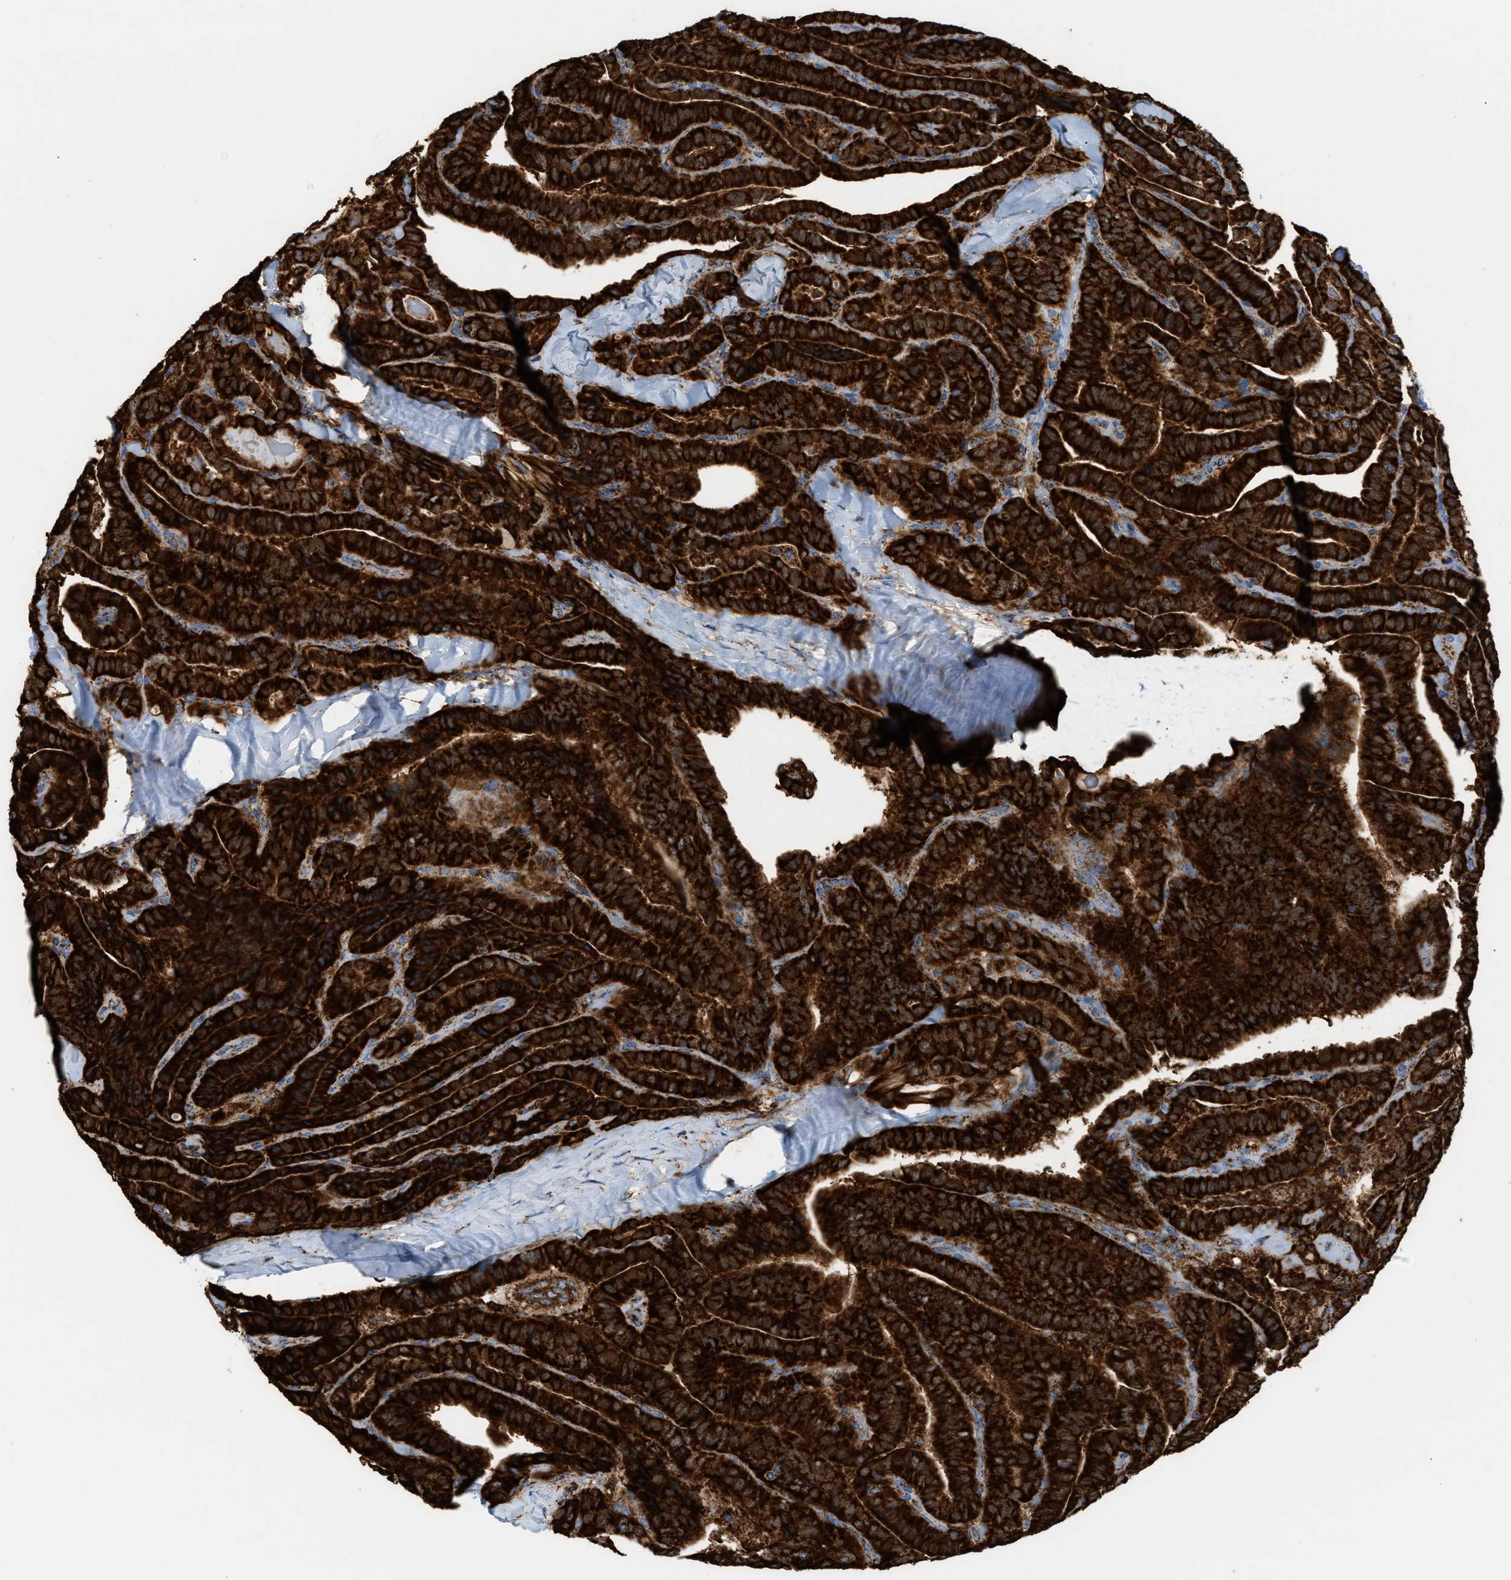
{"staining": {"intensity": "strong", "quantity": ">75%", "location": "cytoplasmic/membranous"}, "tissue": "thyroid cancer", "cell_type": "Tumor cells", "image_type": "cancer", "snomed": [{"axis": "morphology", "description": "Papillary adenocarcinoma, NOS"}, {"axis": "topography", "description": "Thyroid gland"}], "caption": "The image demonstrates immunohistochemical staining of thyroid cancer. There is strong cytoplasmic/membranous staining is appreciated in about >75% of tumor cells. The staining was performed using DAB to visualize the protein expression in brown, while the nuclei were stained in blue with hematoxylin (Magnification: 20x).", "gene": "ECHS1", "patient": {"sex": "male", "age": 77}}